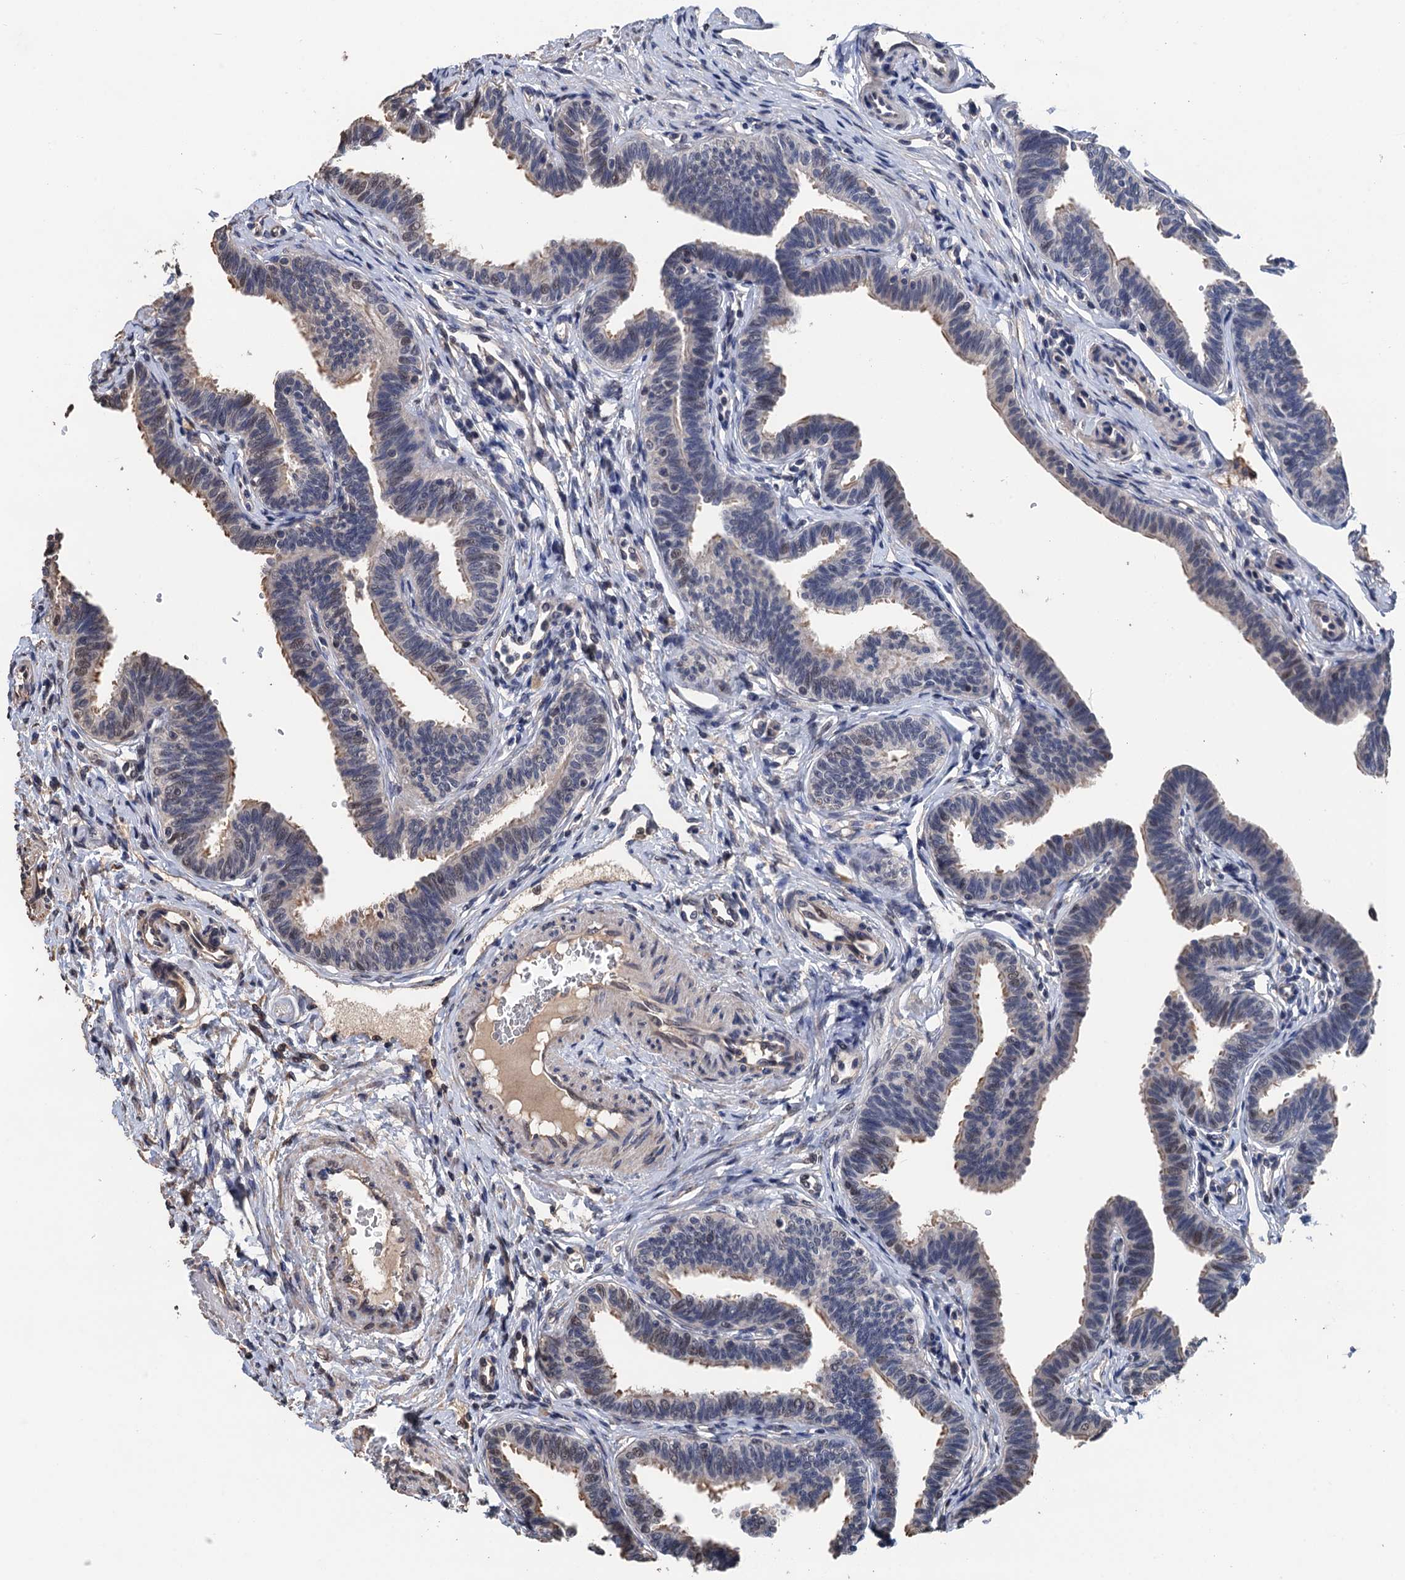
{"staining": {"intensity": "moderate", "quantity": "<25%", "location": "cytoplasmic/membranous"}, "tissue": "fallopian tube", "cell_type": "Glandular cells", "image_type": "normal", "snomed": [{"axis": "morphology", "description": "Normal tissue, NOS"}, {"axis": "topography", "description": "Fallopian tube"}, {"axis": "topography", "description": "Ovary"}], "caption": "Glandular cells demonstrate low levels of moderate cytoplasmic/membranous staining in approximately <25% of cells in normal human fallopian tube.", "gene": "ART5", "patient": {"sex": "female", "age": 23}}